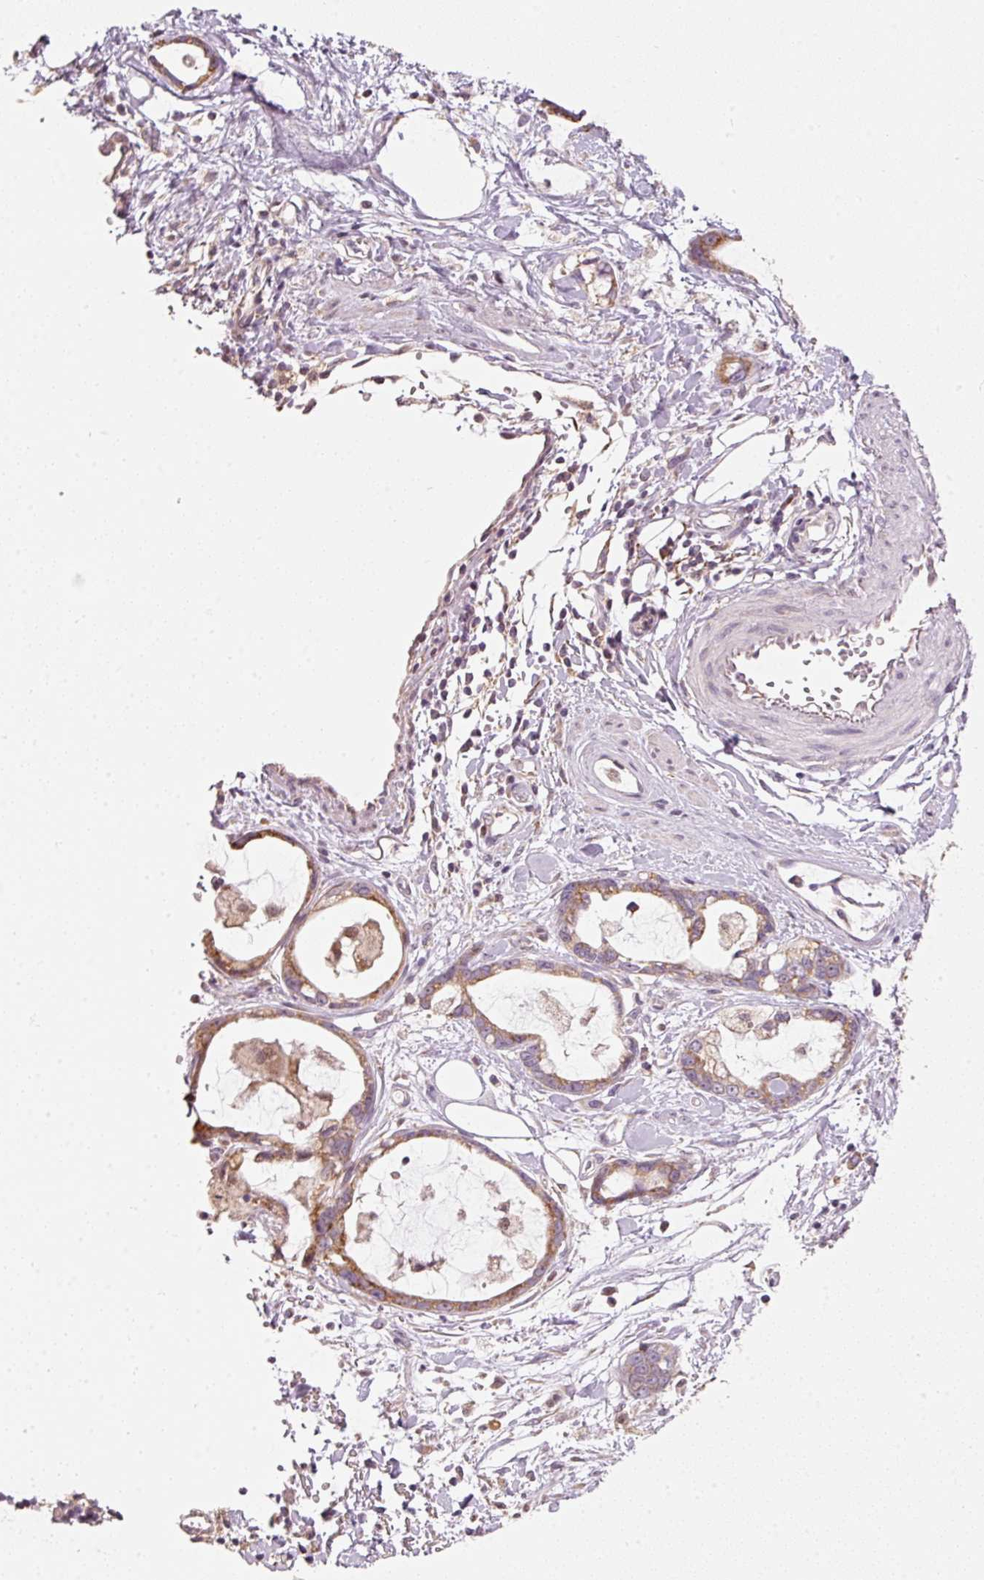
{"staining": {"intensity": "moderate", "quantity": ">75%", "location": "cytoplasmic/membranous"}, "tissue": "stomach cancer", "cell_type": "Tumor cells", "image_type": "cancer", "snomed": [{"axis": "morphology", "description": "Adenocarcinoma, NOS"}, {"axis": "topography", "description": "Stomach"}], "caption": "The histopathology image displays immunohistochemical staining of stomach cancer (adenocarcinoma). There is moderate cytoplasmic/membranous positivity is present in approximately >75% of tumor cells.", "gene": "MTHFD1L", "patient": {"sex": "male", "age": 55}}